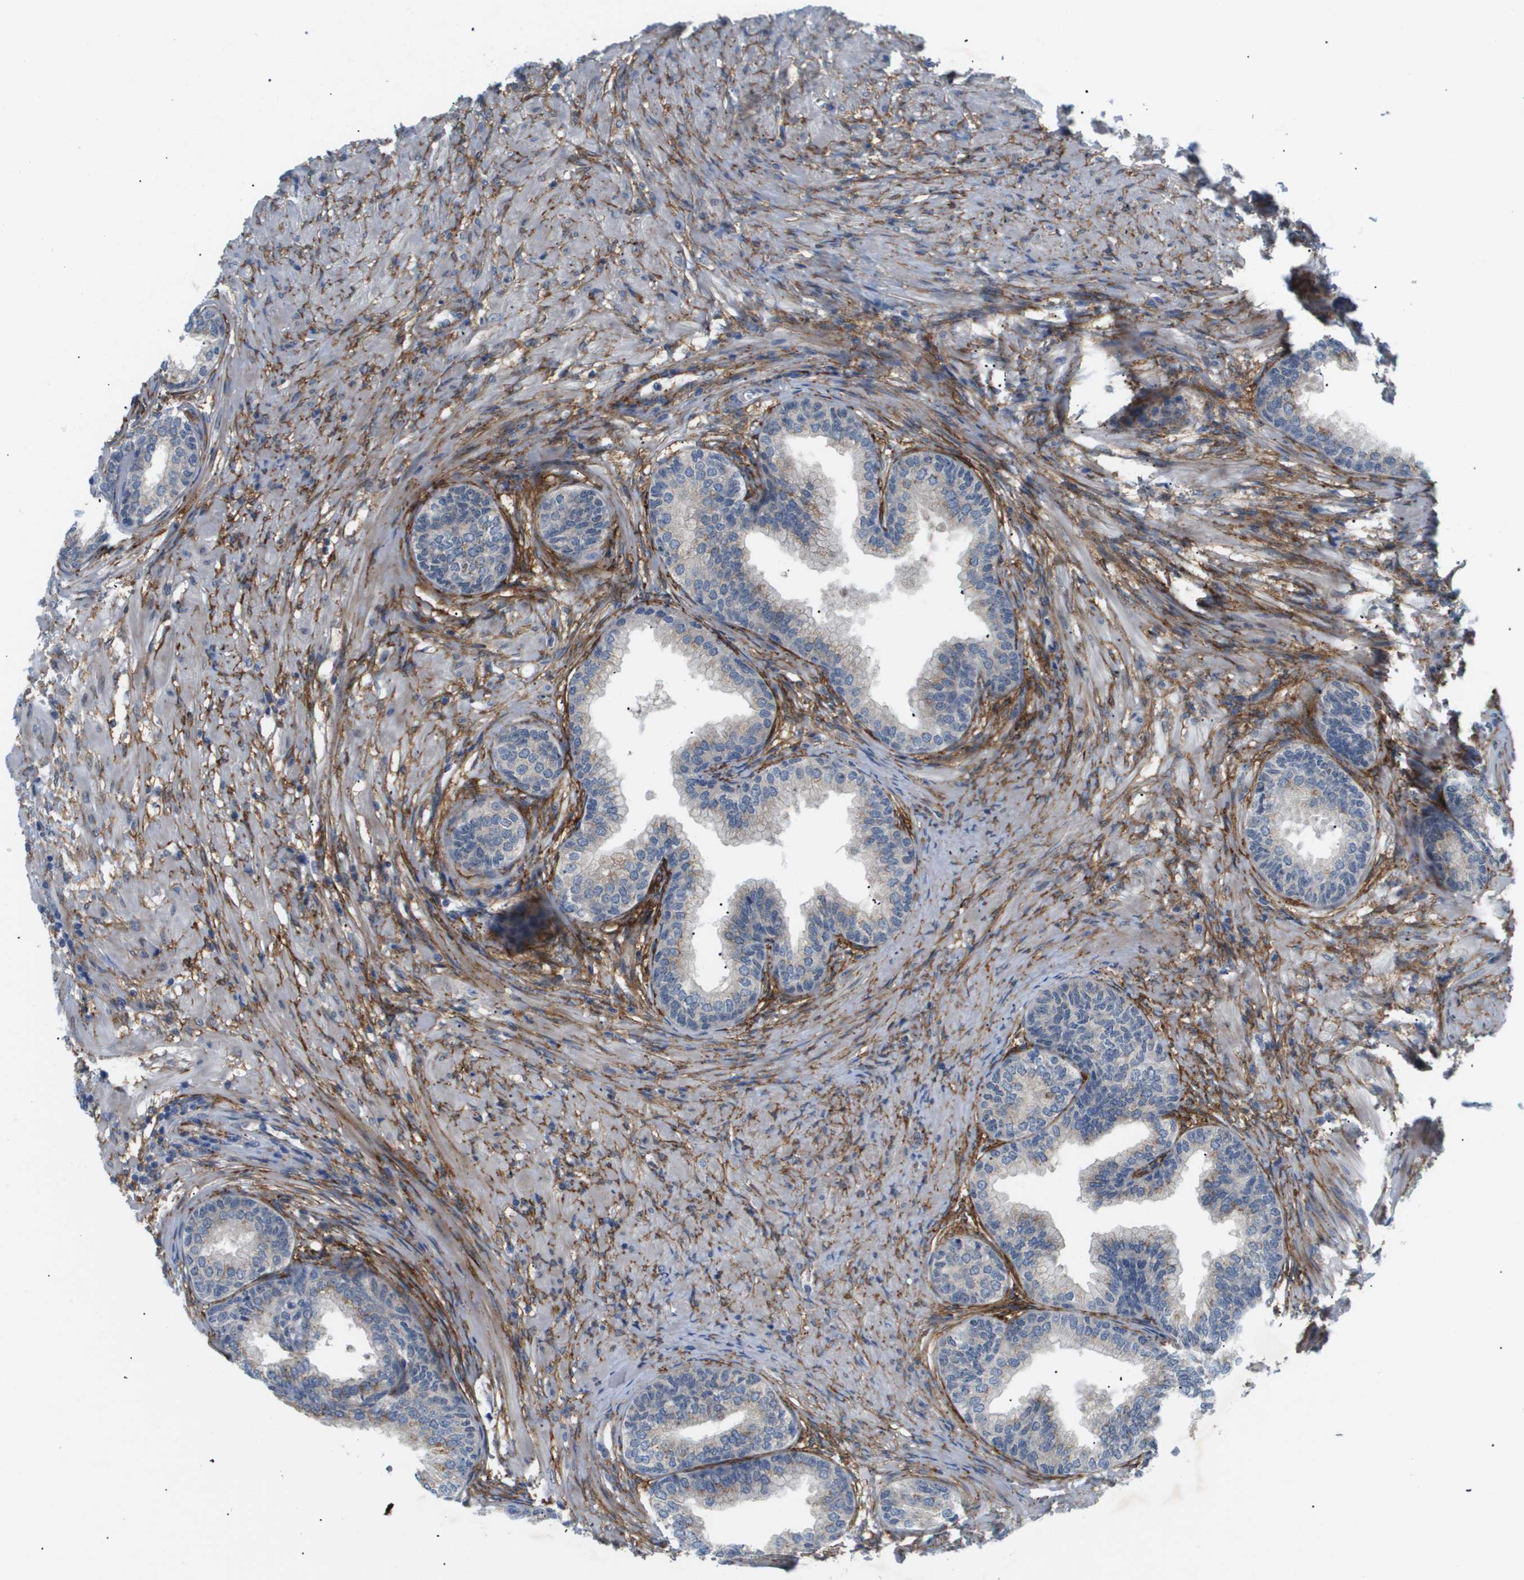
{"staining": {"intensity": "weak", "quantity": "25%-75%", "location": "cytoplasmic/membranous"}, "tissue": "prostate", "cell_type": "Glandular cells", "image_type": "normal", "snomed": [{"axis": "morphology", "description": "Normal tissue, NOS"}, {"axis": "topography", "description": "Prostate"}], "caption": "The photomicrograph shows staining of normal prostate, revealing weak cytoplasmic/membranous protein positivity (brown color) within glandular cells. (DAB (3,3'-diaminobenzidine) = brown stain, brightfield microscopy at high magnification).", "gene": "OTUD5", "patient": {"sex": "male", "age": 76}}